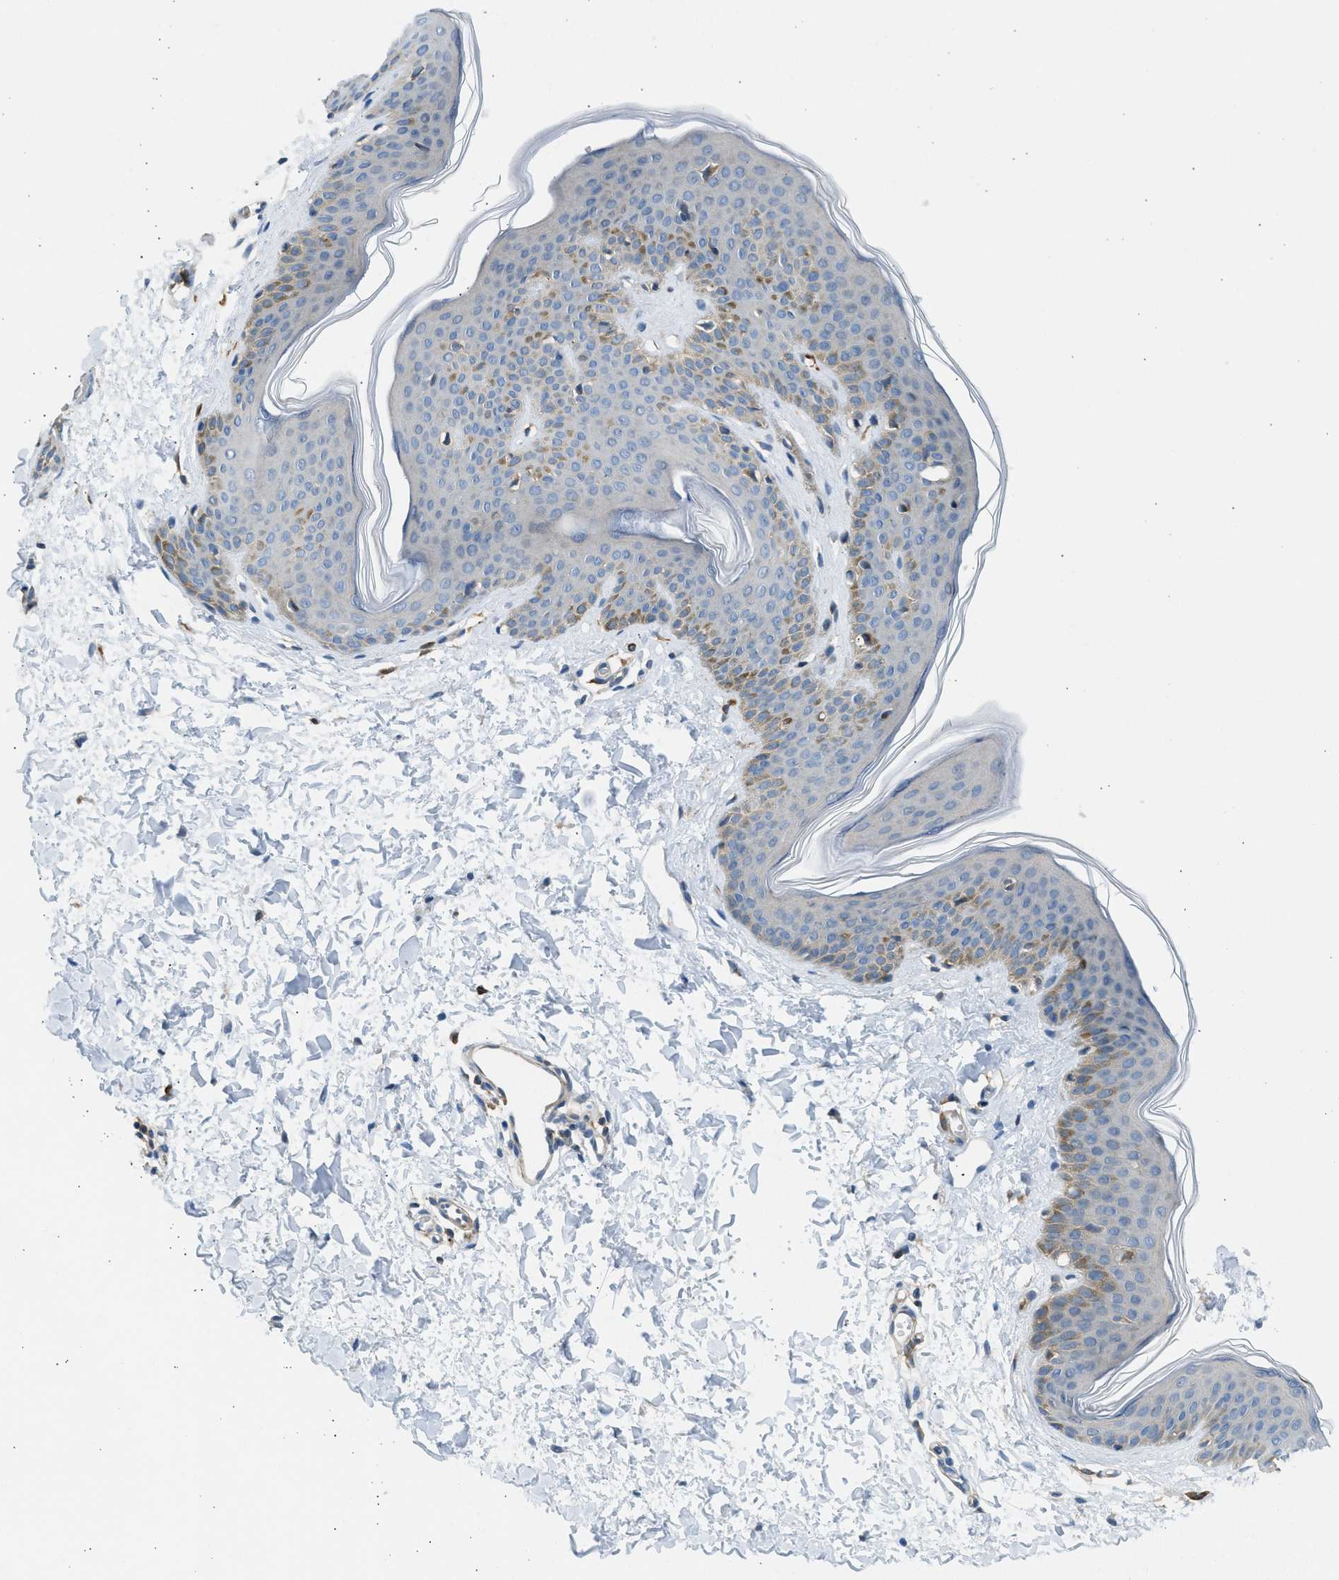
{"staining": {"intensity": "weak", "quantity": "25%-75%", "location": "cytoplasmic/membranous"}, "tissue": "skin", "cell_type": "Fibroblasts", "image_type": "normal", "snomed": [{"axis": "morphology", "description": "Normal tissue, NOS"}, {"axis": "topography", "description": "Skin"}], "caption": "Normal skin reveals weak cytoplasmic/membranous staining in about 25%-75% of fibroblasts.", "gene": "PCNX3", "patient": {"sex": "female", "age": 17}}